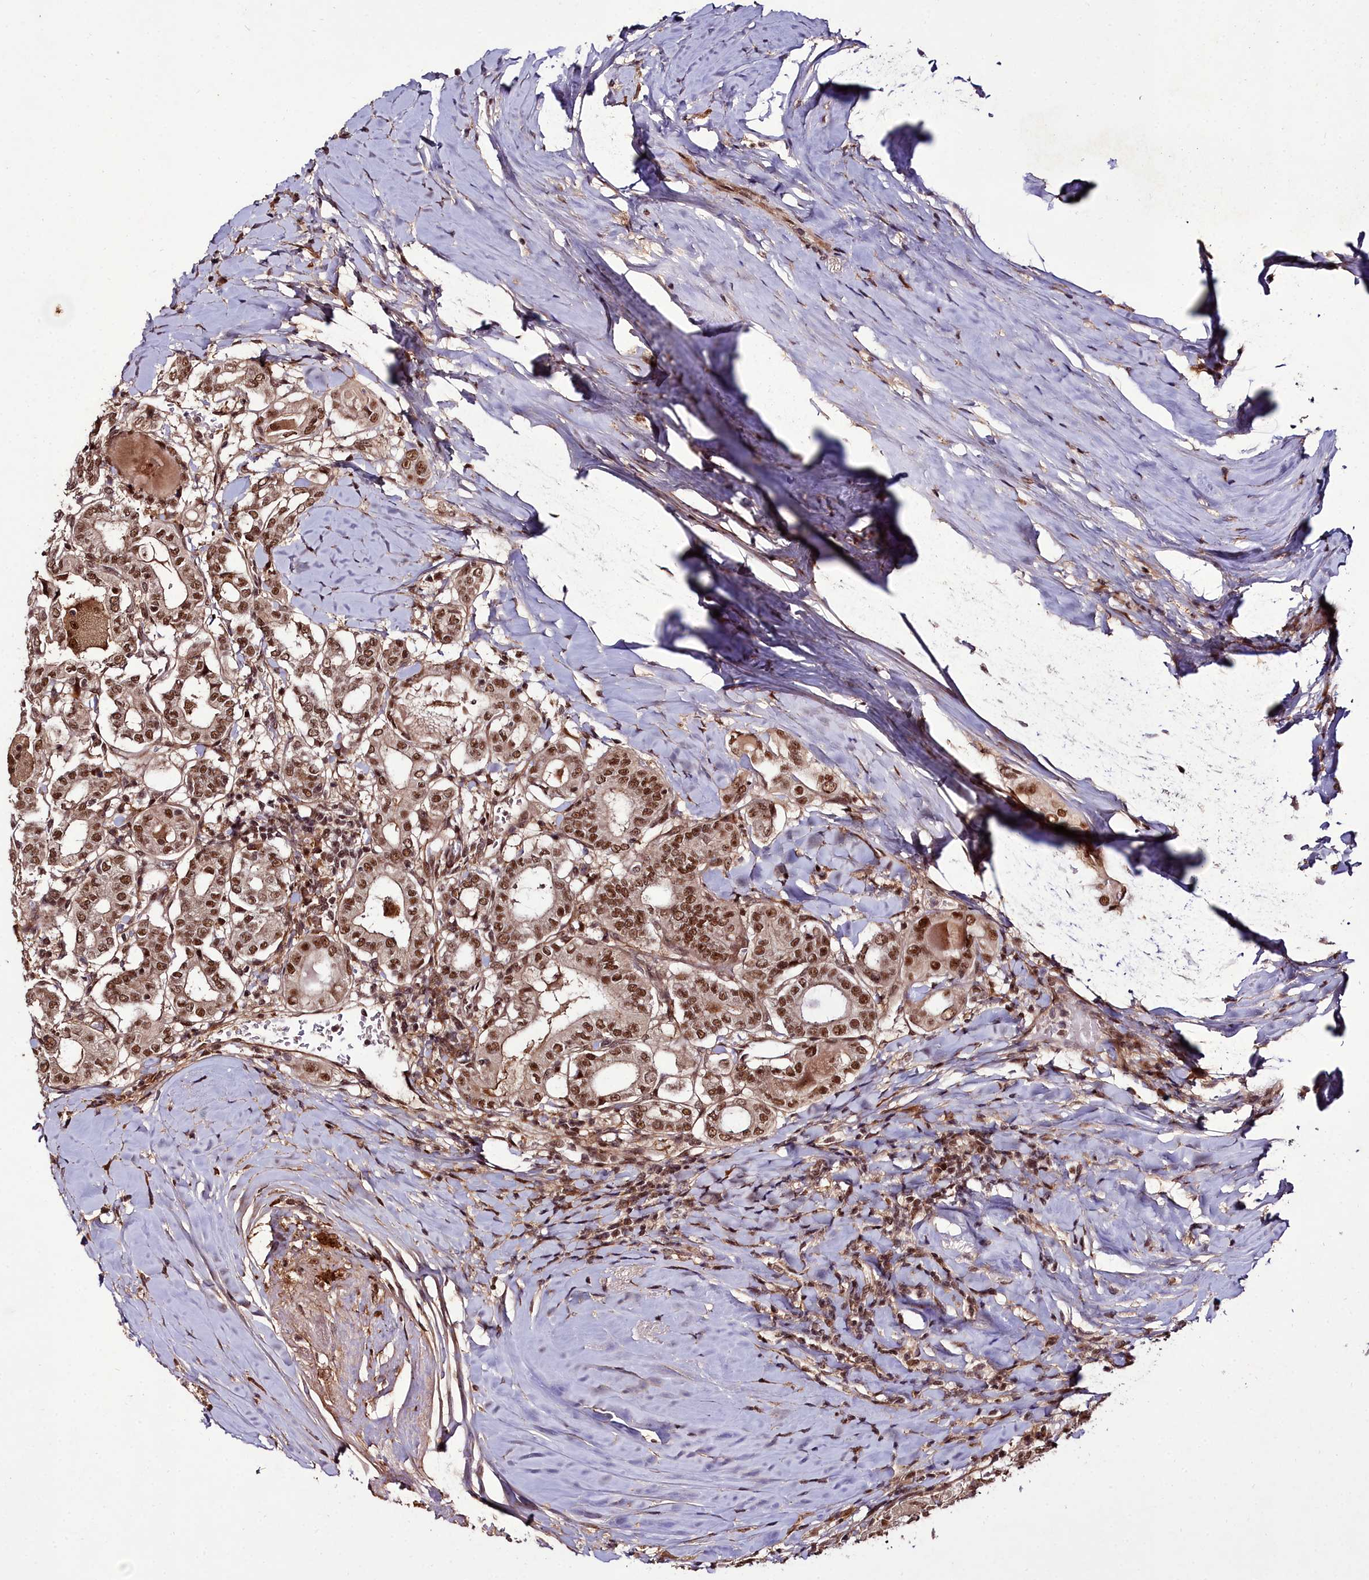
{"staining": {"intensity": "strong", "quantity": ">75%", "location": "cytoplasmic/membranous,nuclear"}, "tissue": "thyroid cancer", "cell_type": "Tumor cells", "image_type": "cancer", "snomed": [{"axis": "morphology", "description": "Papillary adenocarcinoma, NOS"}, {"axis": "topography", "description": "Thyroid gland"}], "caption": "Protein staining of thyroid cancer (papillary adenocarcinoma) tissue reveals strong cytoplasmic/membranous and nuclear positivity in about >75% of tumor cells. The staining was performed using DAB, with brown indicating positive protein expression. Nuclei are stained blue with hematoxylin.", "gene": "CXXC1", "patient": {"sex": "female", "age": 72}}